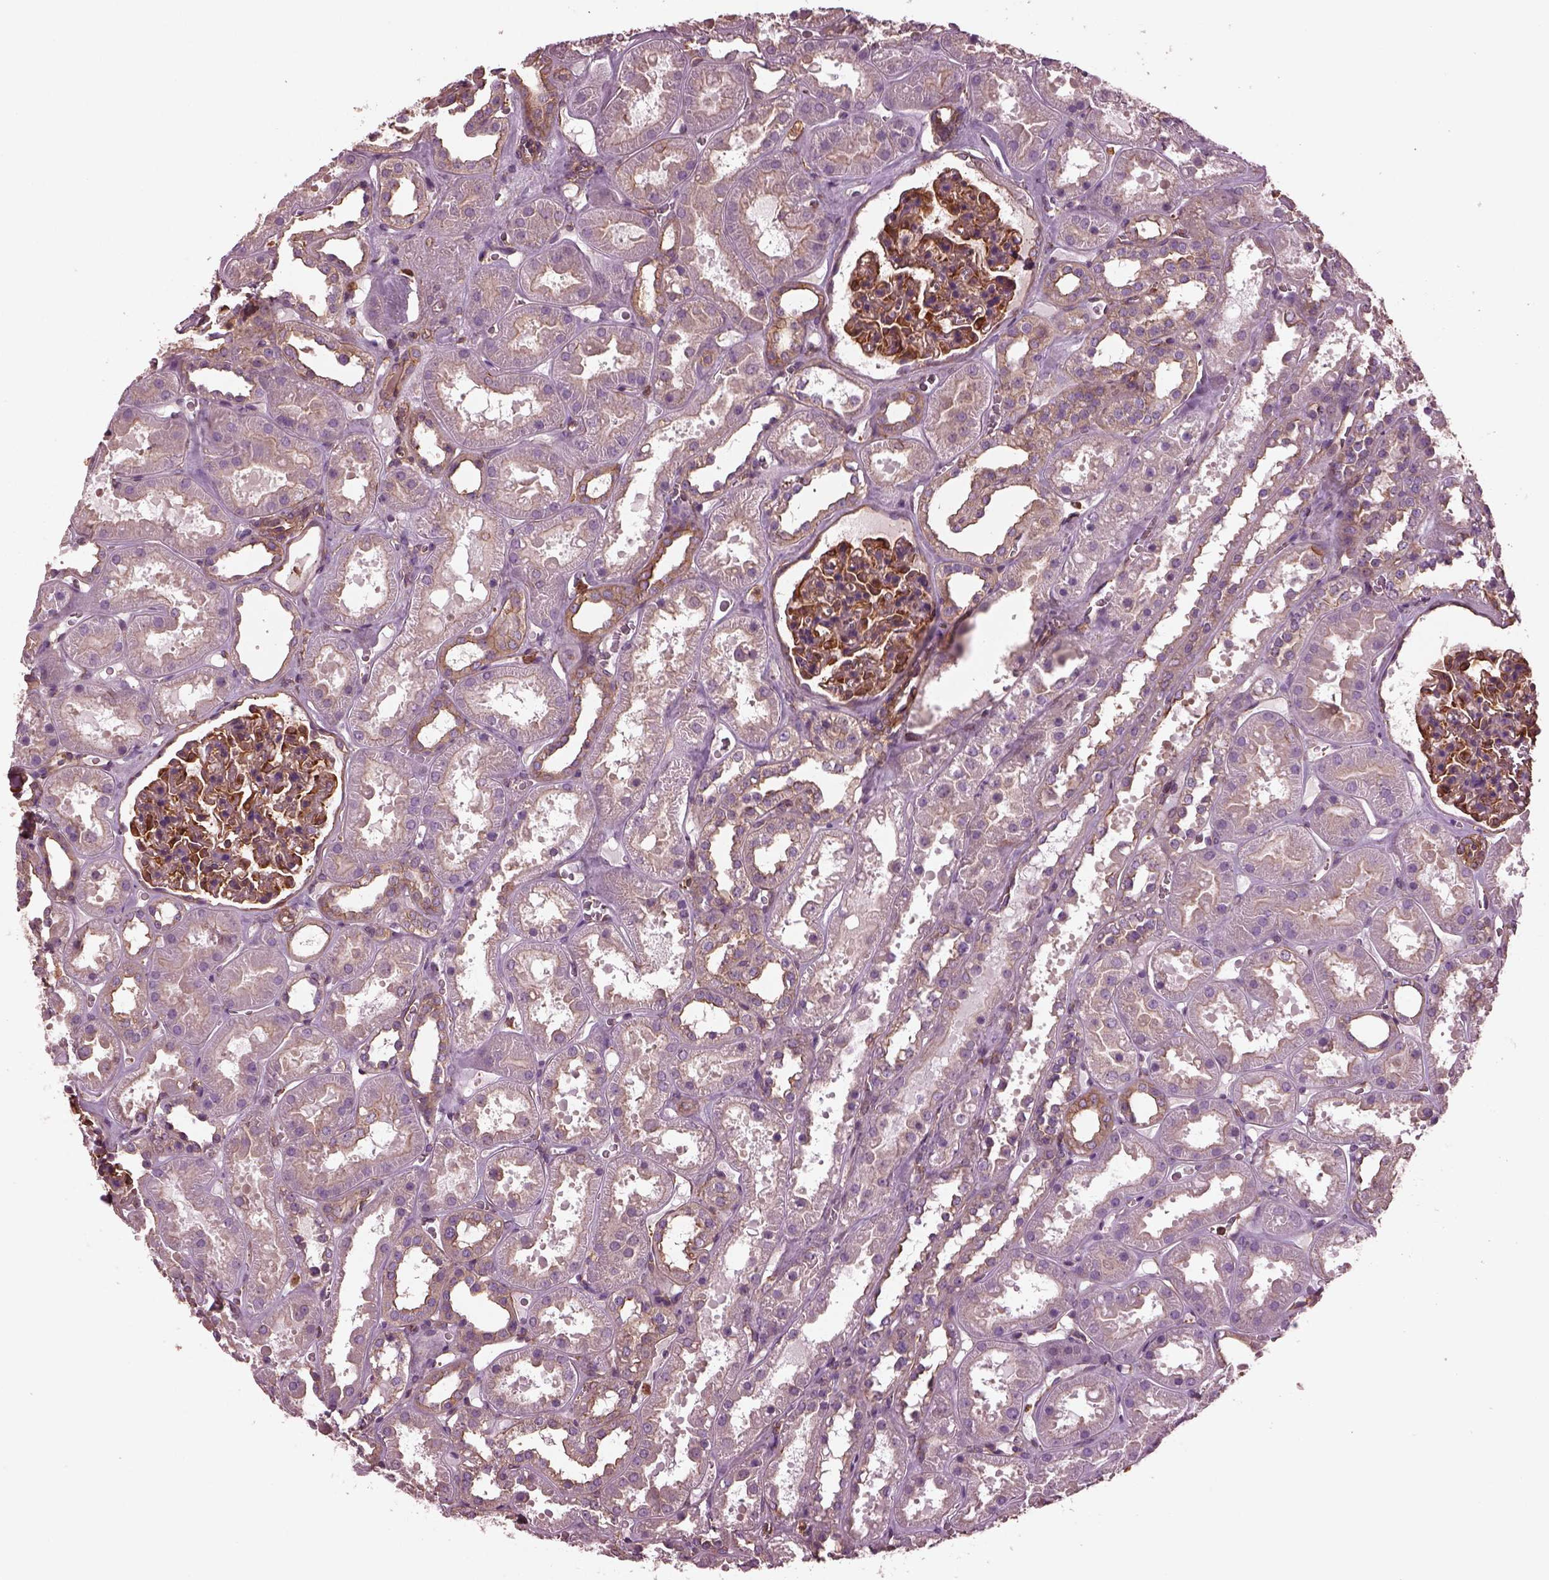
{"staining": {"intensity": "strong", "quantity": ">75%", "location": "cytoplasmic/membranous"}, "tissue": "kidney", "cell_type": "Cells in glomeruli", "image_type": "normal", "snomed": [{"axis": "morphology", "description": "Normal tissue, NOS"}, {"axis": "topography", "description": "Kidney"}], "caption": "Cells in glomeruli exhibit high levels of strong cytoplasmic/membranous expression in about >75% of cells in benign human kidney.", "gene": "MYL1", "patient": {"sex": "female", "age": 41}}